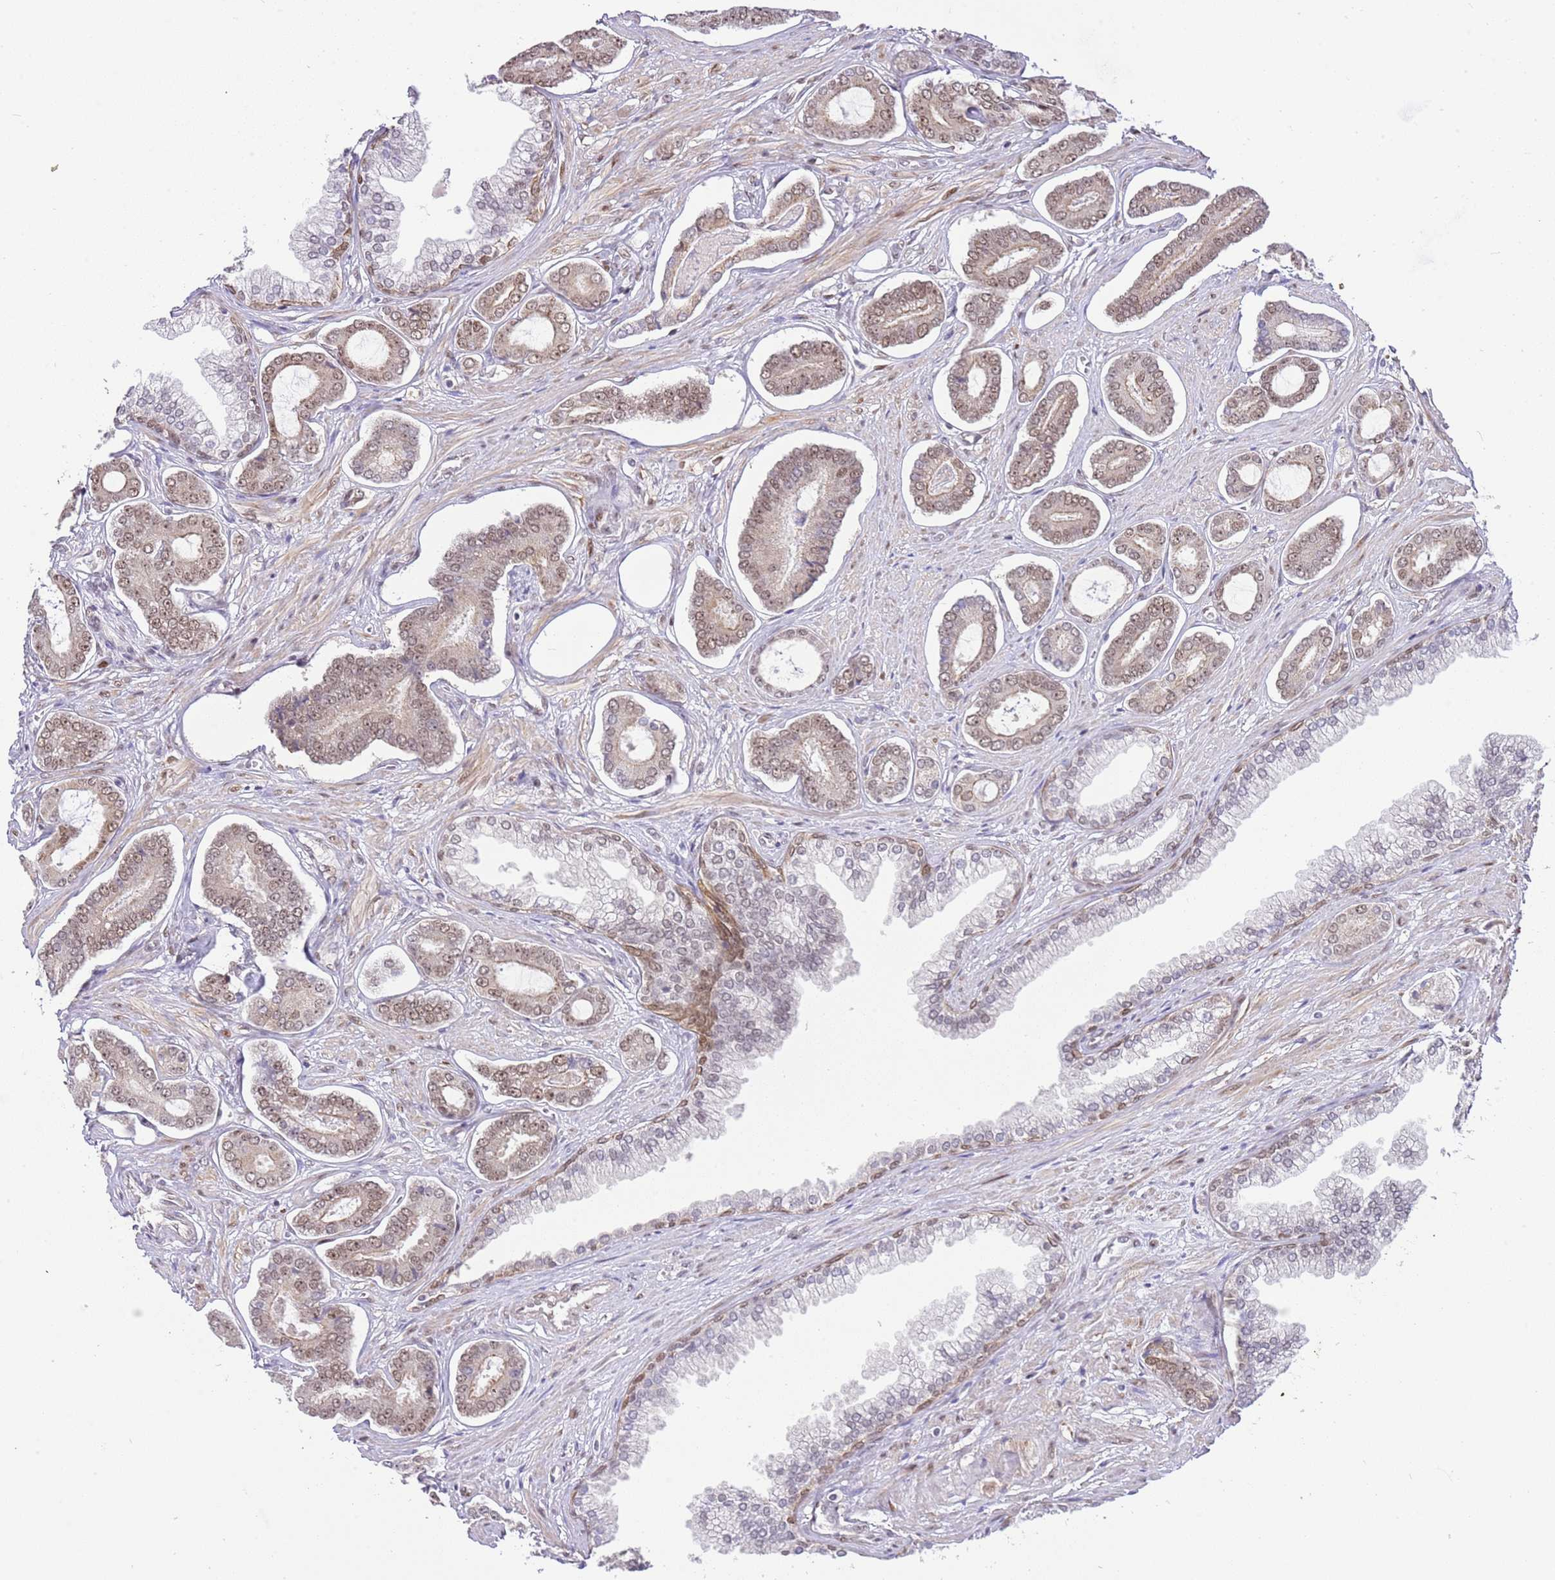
{"staining": {"intensity": "moderate", "quantity": "25%-75%", "location": "nuclear"}, "tissue": "prostate cancer", "cell_type": "Tumor cells", "image_type": "cancer", "snomed": [{"axis": "morphology", "description": "Adenocarcinoma, NOS"}, {"axis": "topography", "description": "Prostate and seminal vesicle, NOS"}], "caption": "A histopathology image of human prostate cancer (adenocarcinoma) stained for a protein demonstrates moderate nuclear brown staining in tumor cells.", "gene": "RFK", "patient": {"sex": "male", "age": 76}}